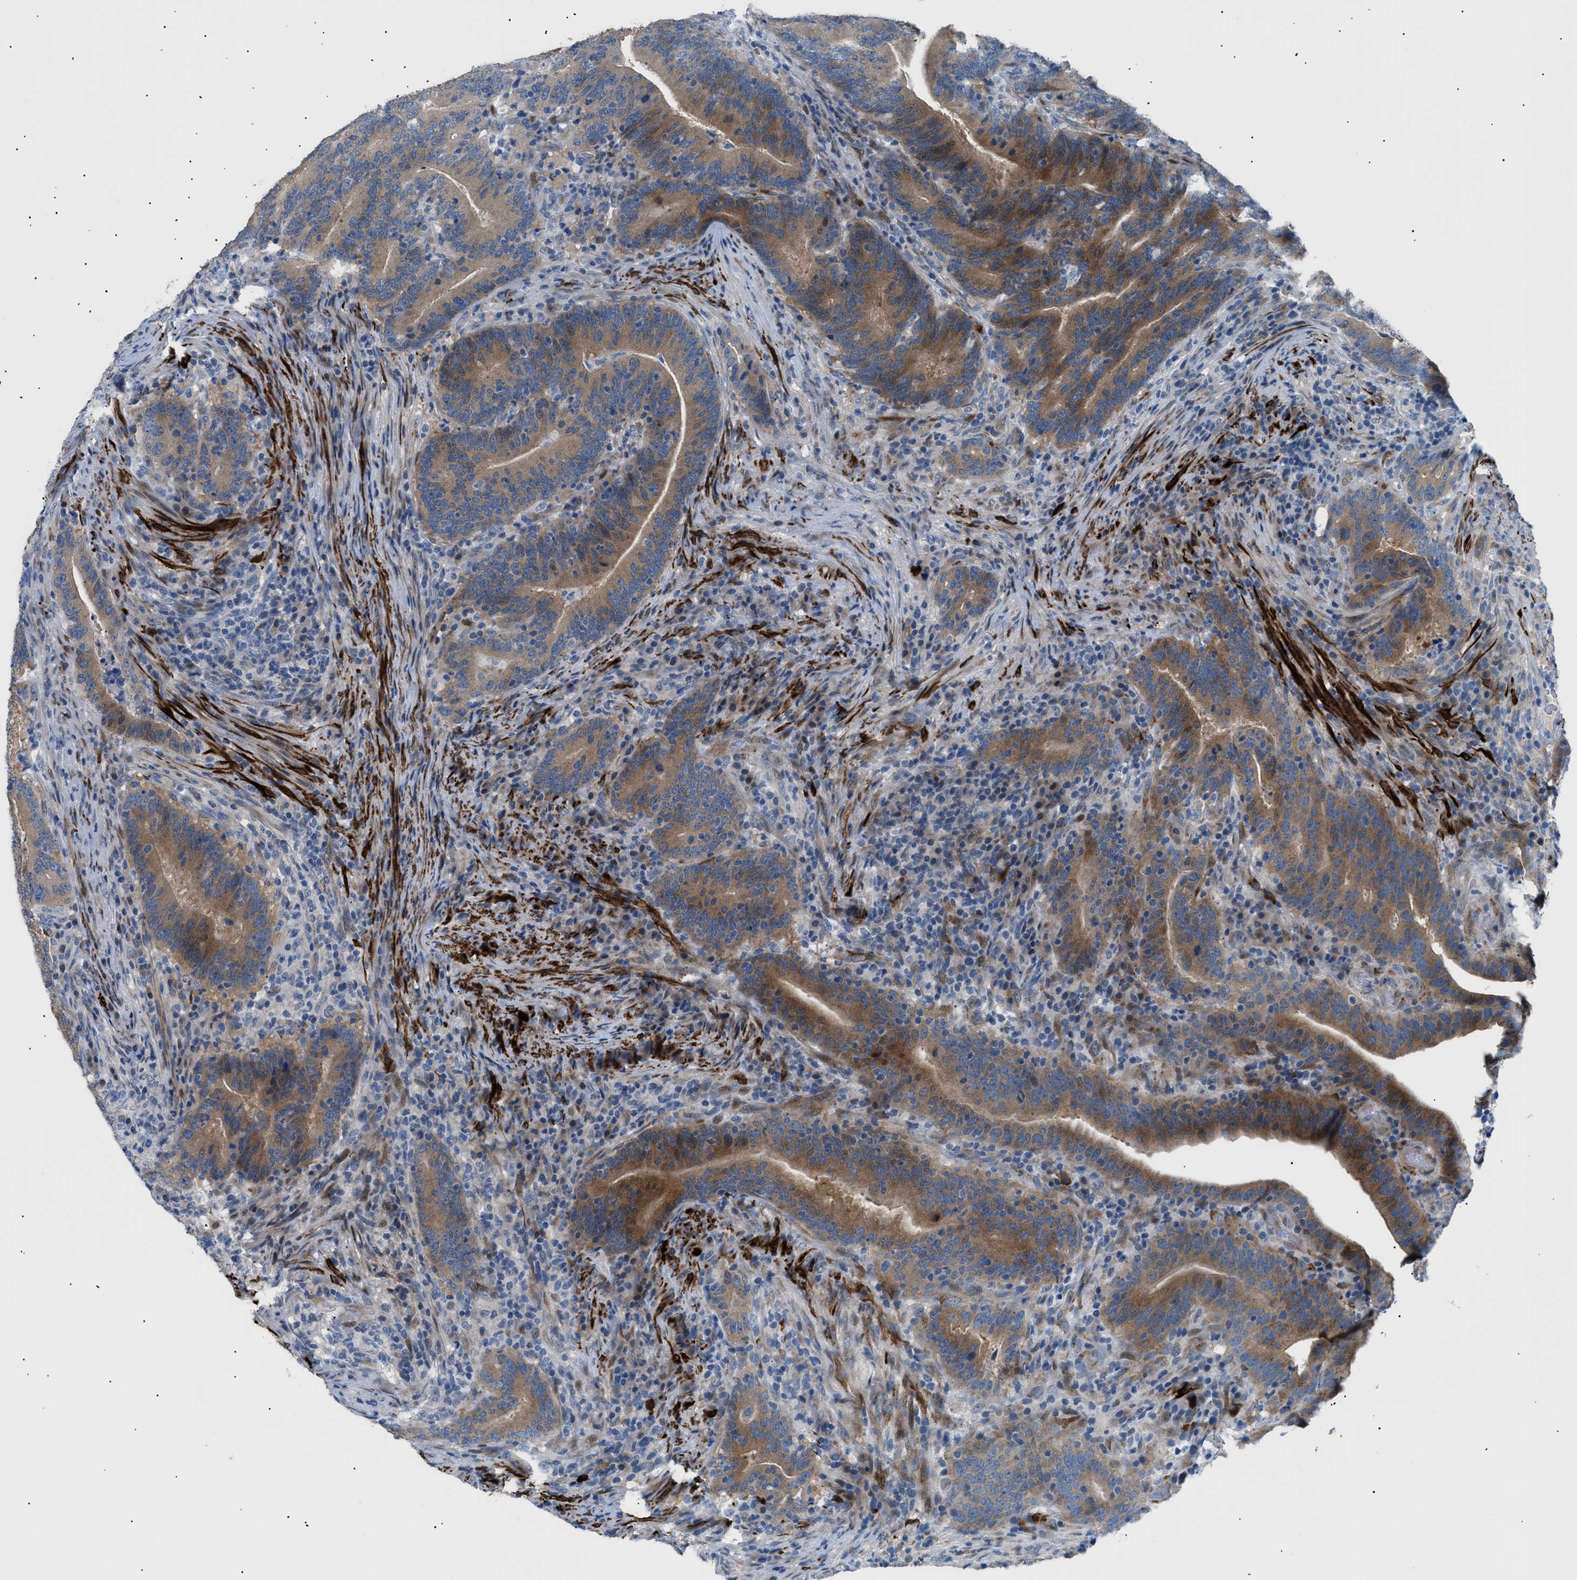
{"staining": {"intensity": "moderate", "quantity": ">75%", "location": "cytoplasmic/membranous"}, "tissue": "colorectal cancer", "cell_type": "Tumor cells", "image_type": "cancer", "snomed": [{"axis": "morphology", "description": "Adenocarcinoma, NOS"}, {"axis": "topography", "description": "Colon"}], "caption": "Immunohistochemical staining of human adenocarcinoma (colorectal) displays medium levels of moderate cytoplasmic/membranous protein positivity in about >75% of tumor cells. (DAB = brown stain, brightfield microscopy at high magnification).", "gene": "ICA1", "patient": {"sex": "female", "age": 66}}